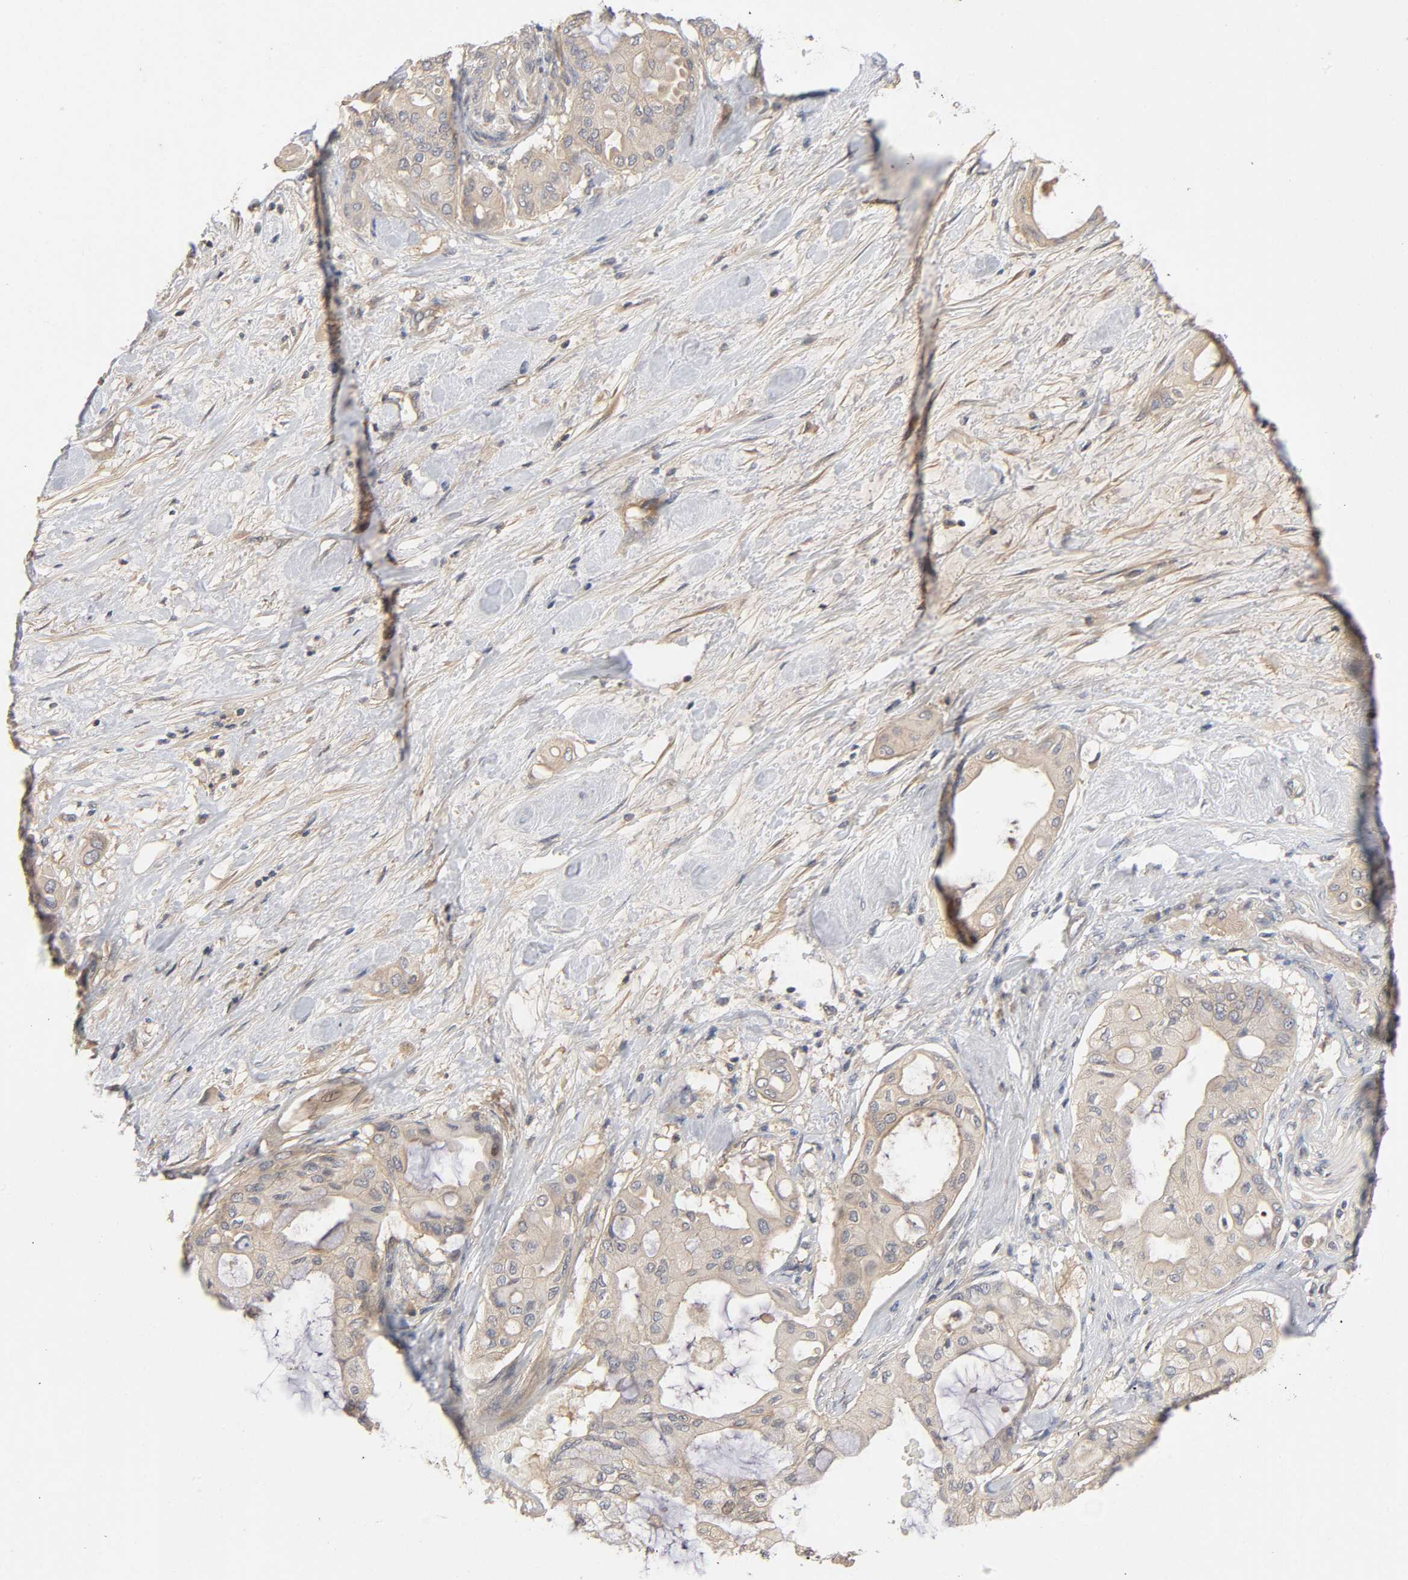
{"staining": {"intensity": "weak", "quantity": ">75%", "location": "cytoplasmic/membranous"}, "tissue": "pancreatic cancer", "cell_type": "Tumor cells", "image_type": "cancer", "snomed": [{"axis": "morphology", "description": "Adenocarcinoma, NOS"}, {"axis": "morphology", "description": "Adenocarcinoma, metastatic, NOS"}, {"axis": "topography", "description": "Lymph node"}, {"axis": "topography", "description": "Pancreas"}, {"axis": "topography", "description": "Duodenum"}], "caption": "Adenocarcinoma (pancreatic) tissue exhibits weak cytoplasmic/membranous staining in about >75% of tumor cells", "gene": "CPB2", "patient": {"sex": "female", "age": 64}}